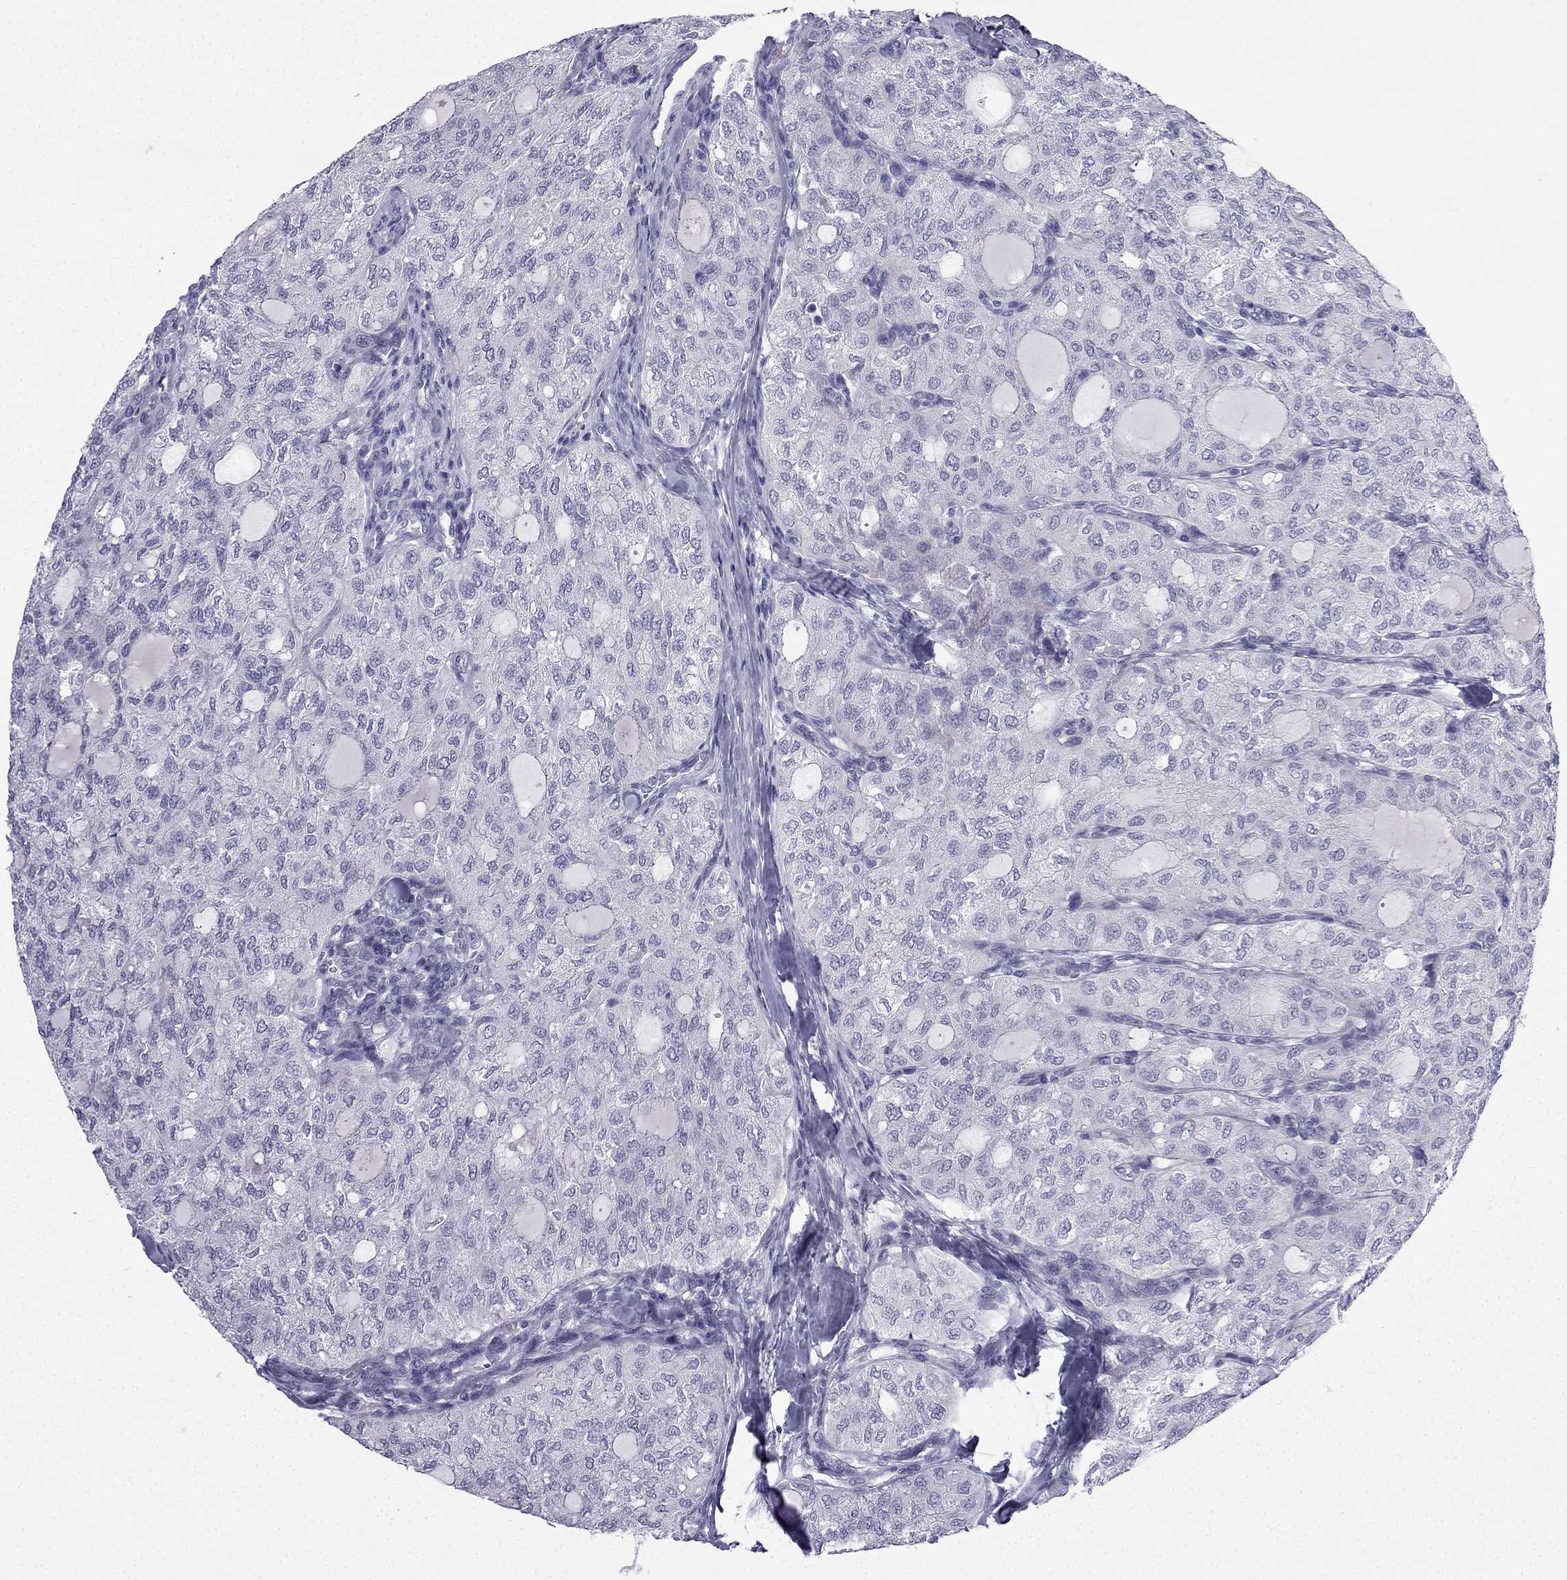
{"staining": {"intensity": "negative", "quantity": "none", "location": "none"}, "tissue": "thyroid cancer", "cell_type": "Tumor cells", "image_type": "cancer", "snomed": [{"axis": "morphology", "description": "Follicular adenoma carcinoma, NOS"}, {"axis": "topography", "description": "Thyroid gland"}], "caption": "The micrograph reveals no significant expression in tumor cells of thyroid follicular adenoma carcinoma. (DAB immunohistochemistry (IHC) with hematoxylin counter stain).", "gene": "CFAP53", "patient": {"sex": "male", "age": 75}}